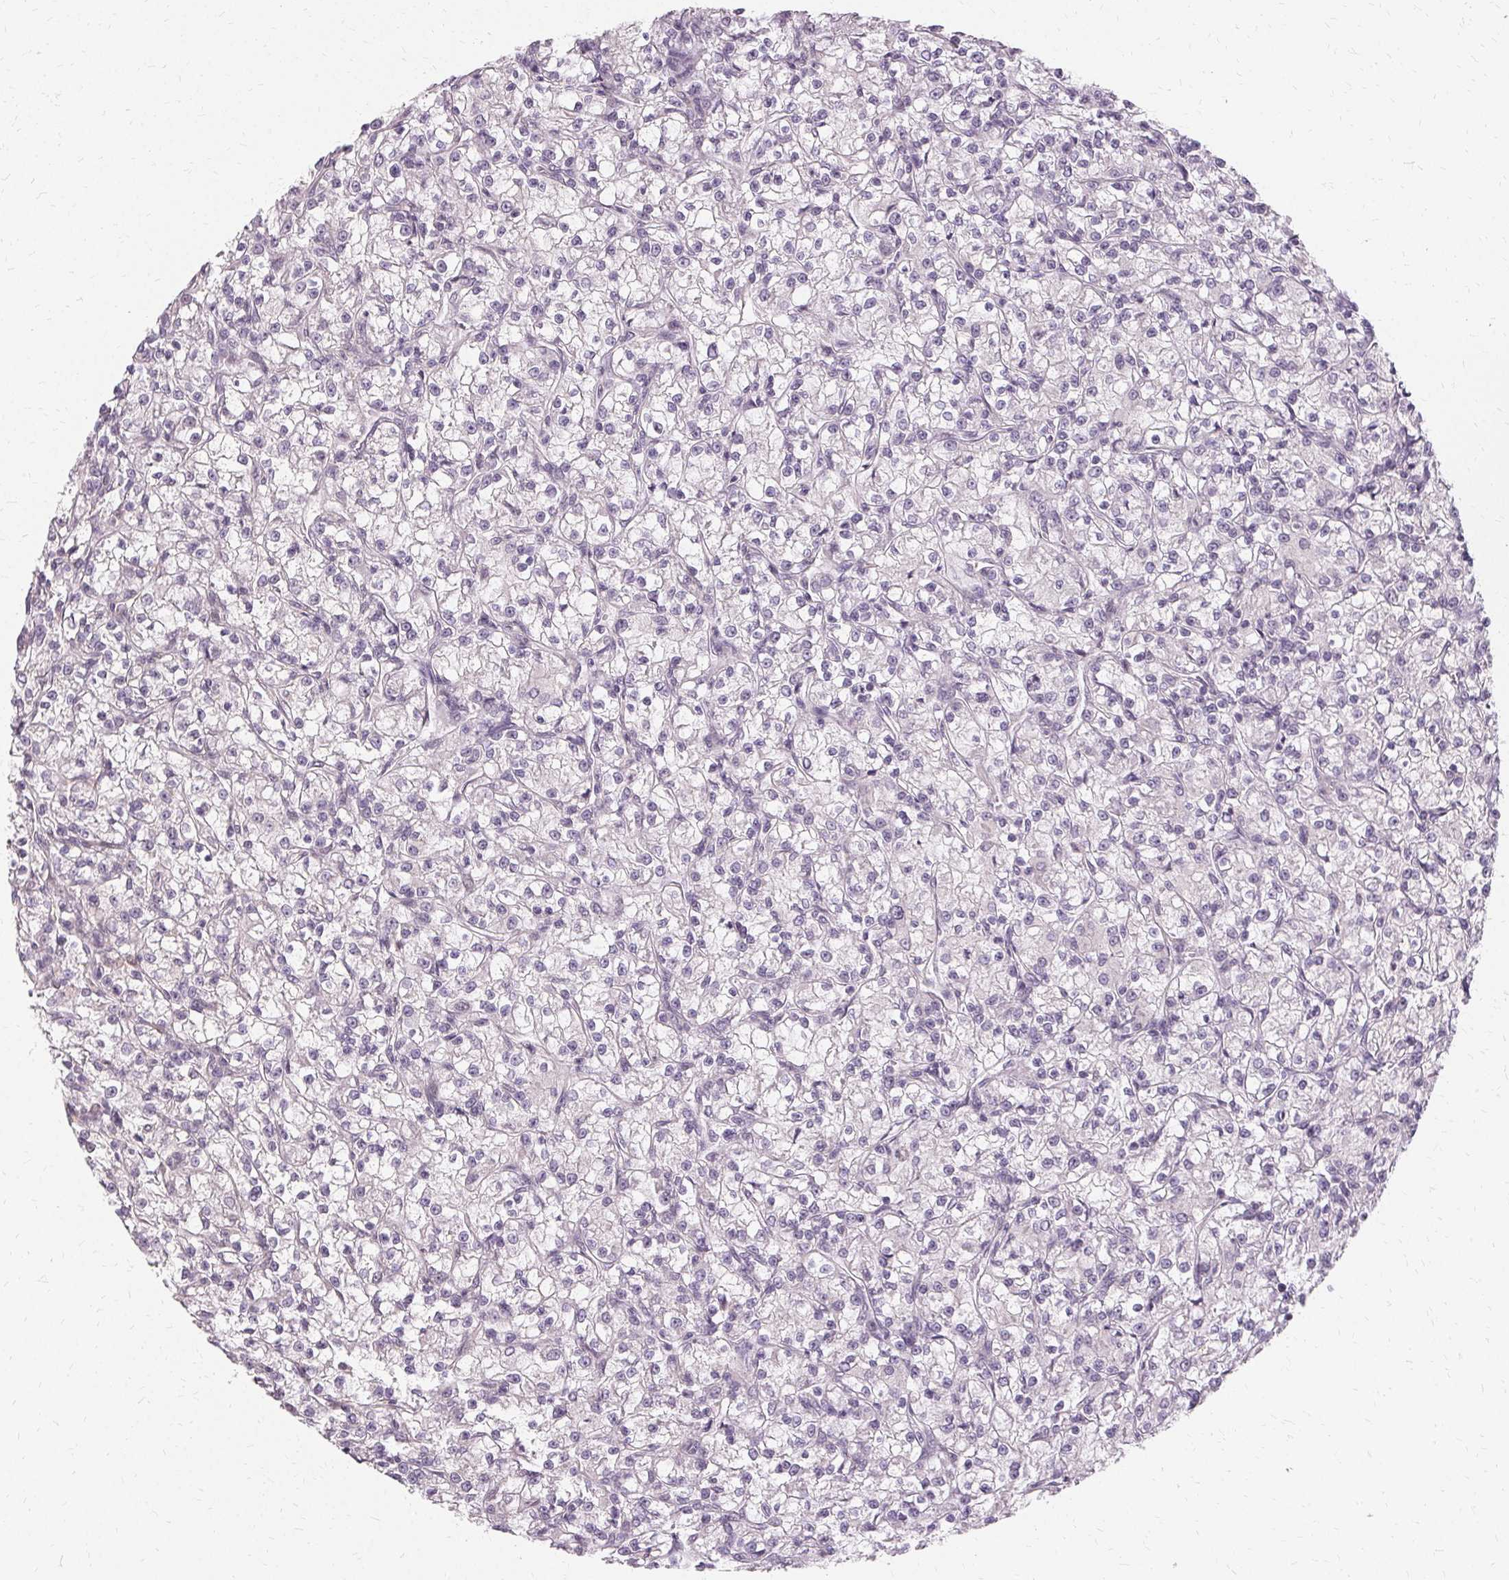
{"staining": {"intensity": "negative", "quantity": "none", "location": "none"}, "tissue": "renal cancer", "cell_type": "Tumor cells", "image_type": "cancer", "snomed": [{"axis": "morphology", "description": "Adenocarcinoma, NOS"}, {"axis": "topography", "description": "Kidney"}], "caption": "This is a photomicrograph of immunohistochemistry staining of renal cancer (adenocarcinoma), which shows no staining in tumor cells.", "gene": "USP8", "patient": {"sex": "female", "age": 59}}